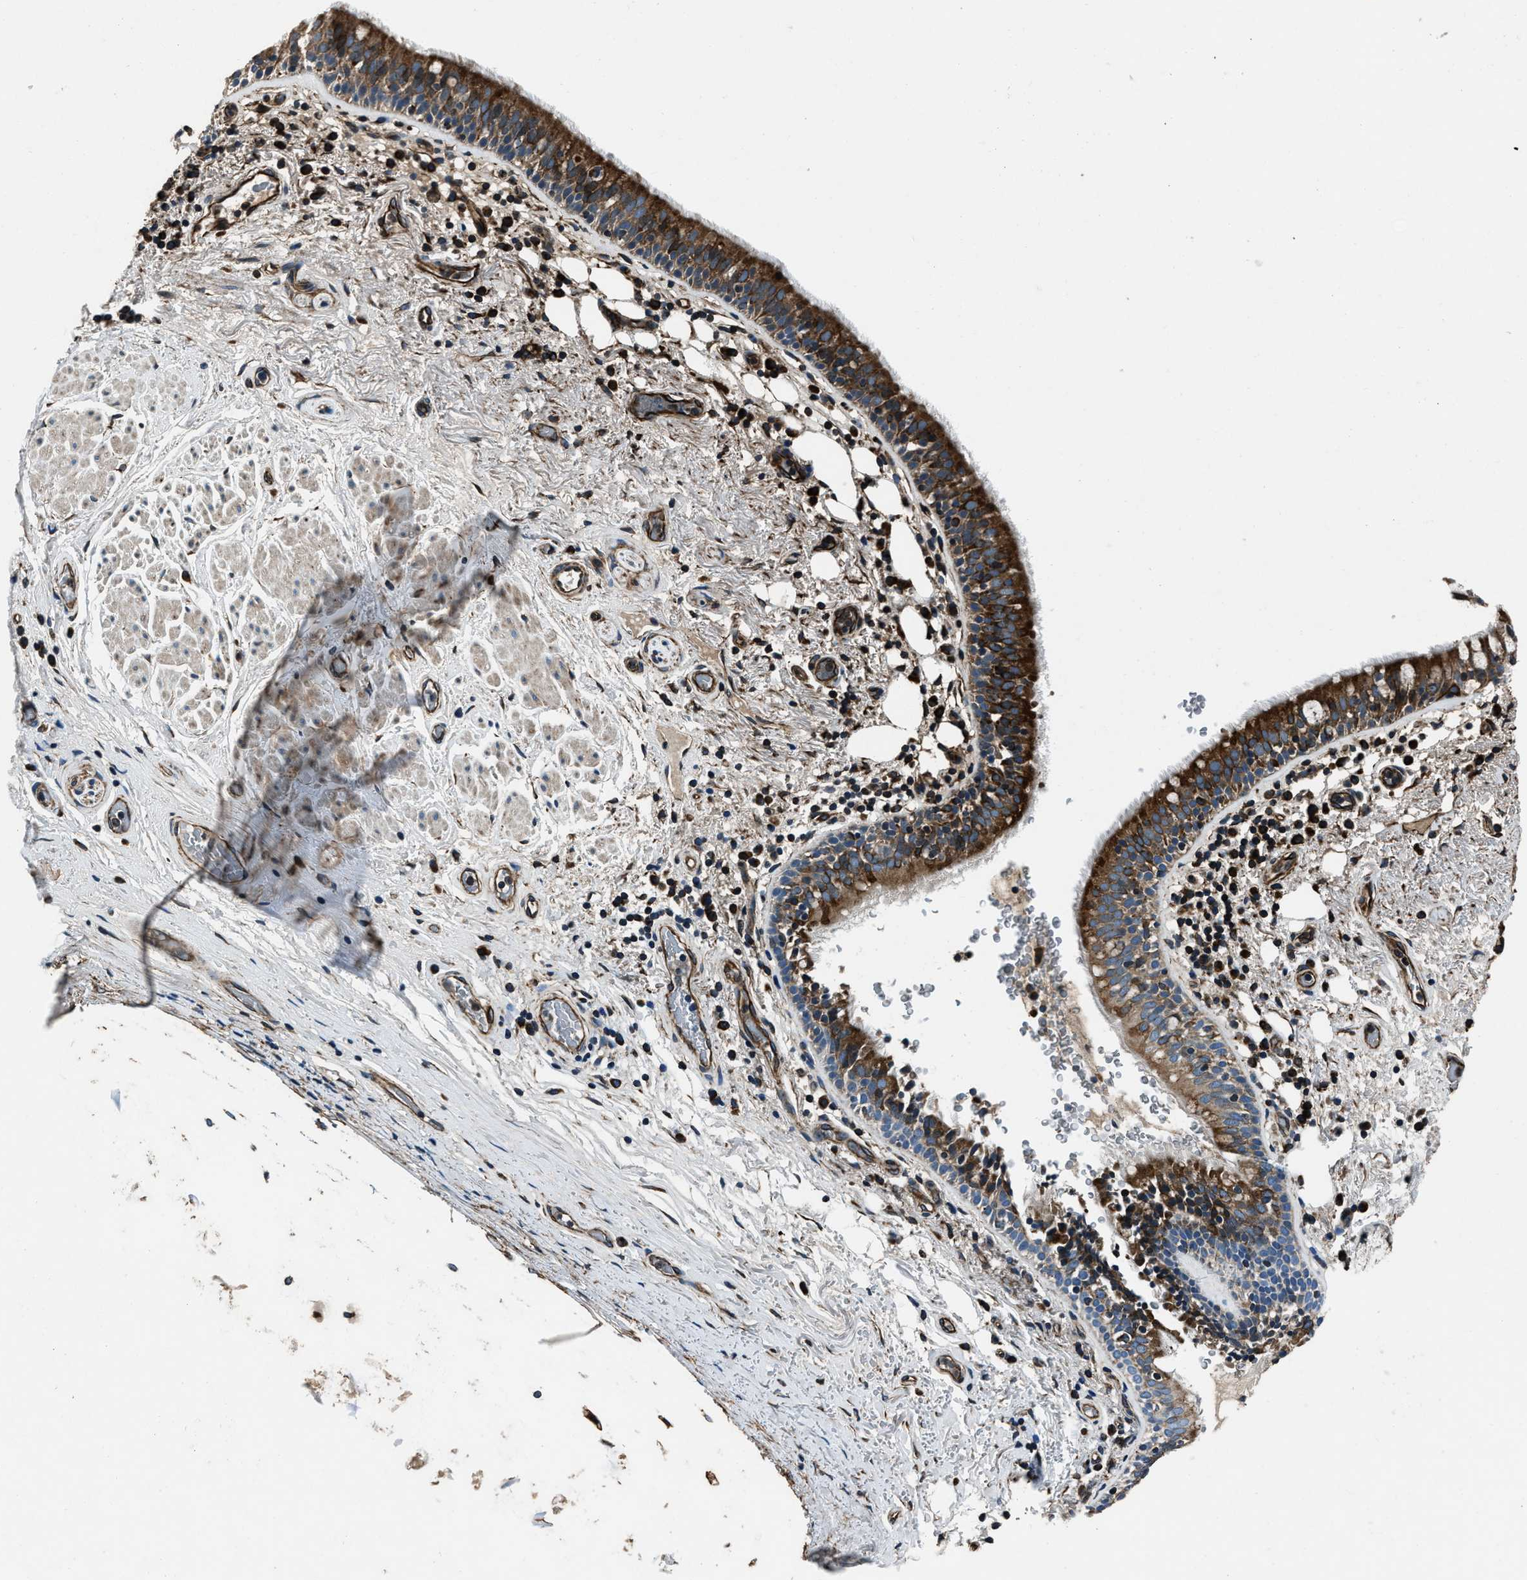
{"staining": {"intensity": "strong", "quantity": ">75%", "location": "cytoplasmic/membranous"}, "tissue": "bronchus", "cell_type": "Respiratory epithelial cells", "image_type": "normal", "snomed": [{"axis": "morphology", "description": "Normal tissue, NOS"}, {"axis": "morphology", "description": "Inflammation, NOS"}, {"axis": "topography", "description": "Cartilage tissue"}, {"axis": "topography", "description": "Bronchus"}], "caption": "Brown immunohistochemical staining in normal human bronchus reveals strong cytoplasmic/membranous expression in about >75% of respiratory epithelial cells. (DAB IHC, brown staining for protein, blue staining for nuclei).", "gene": "OGDH", "patient": {"sex": "male", "age": 77}}